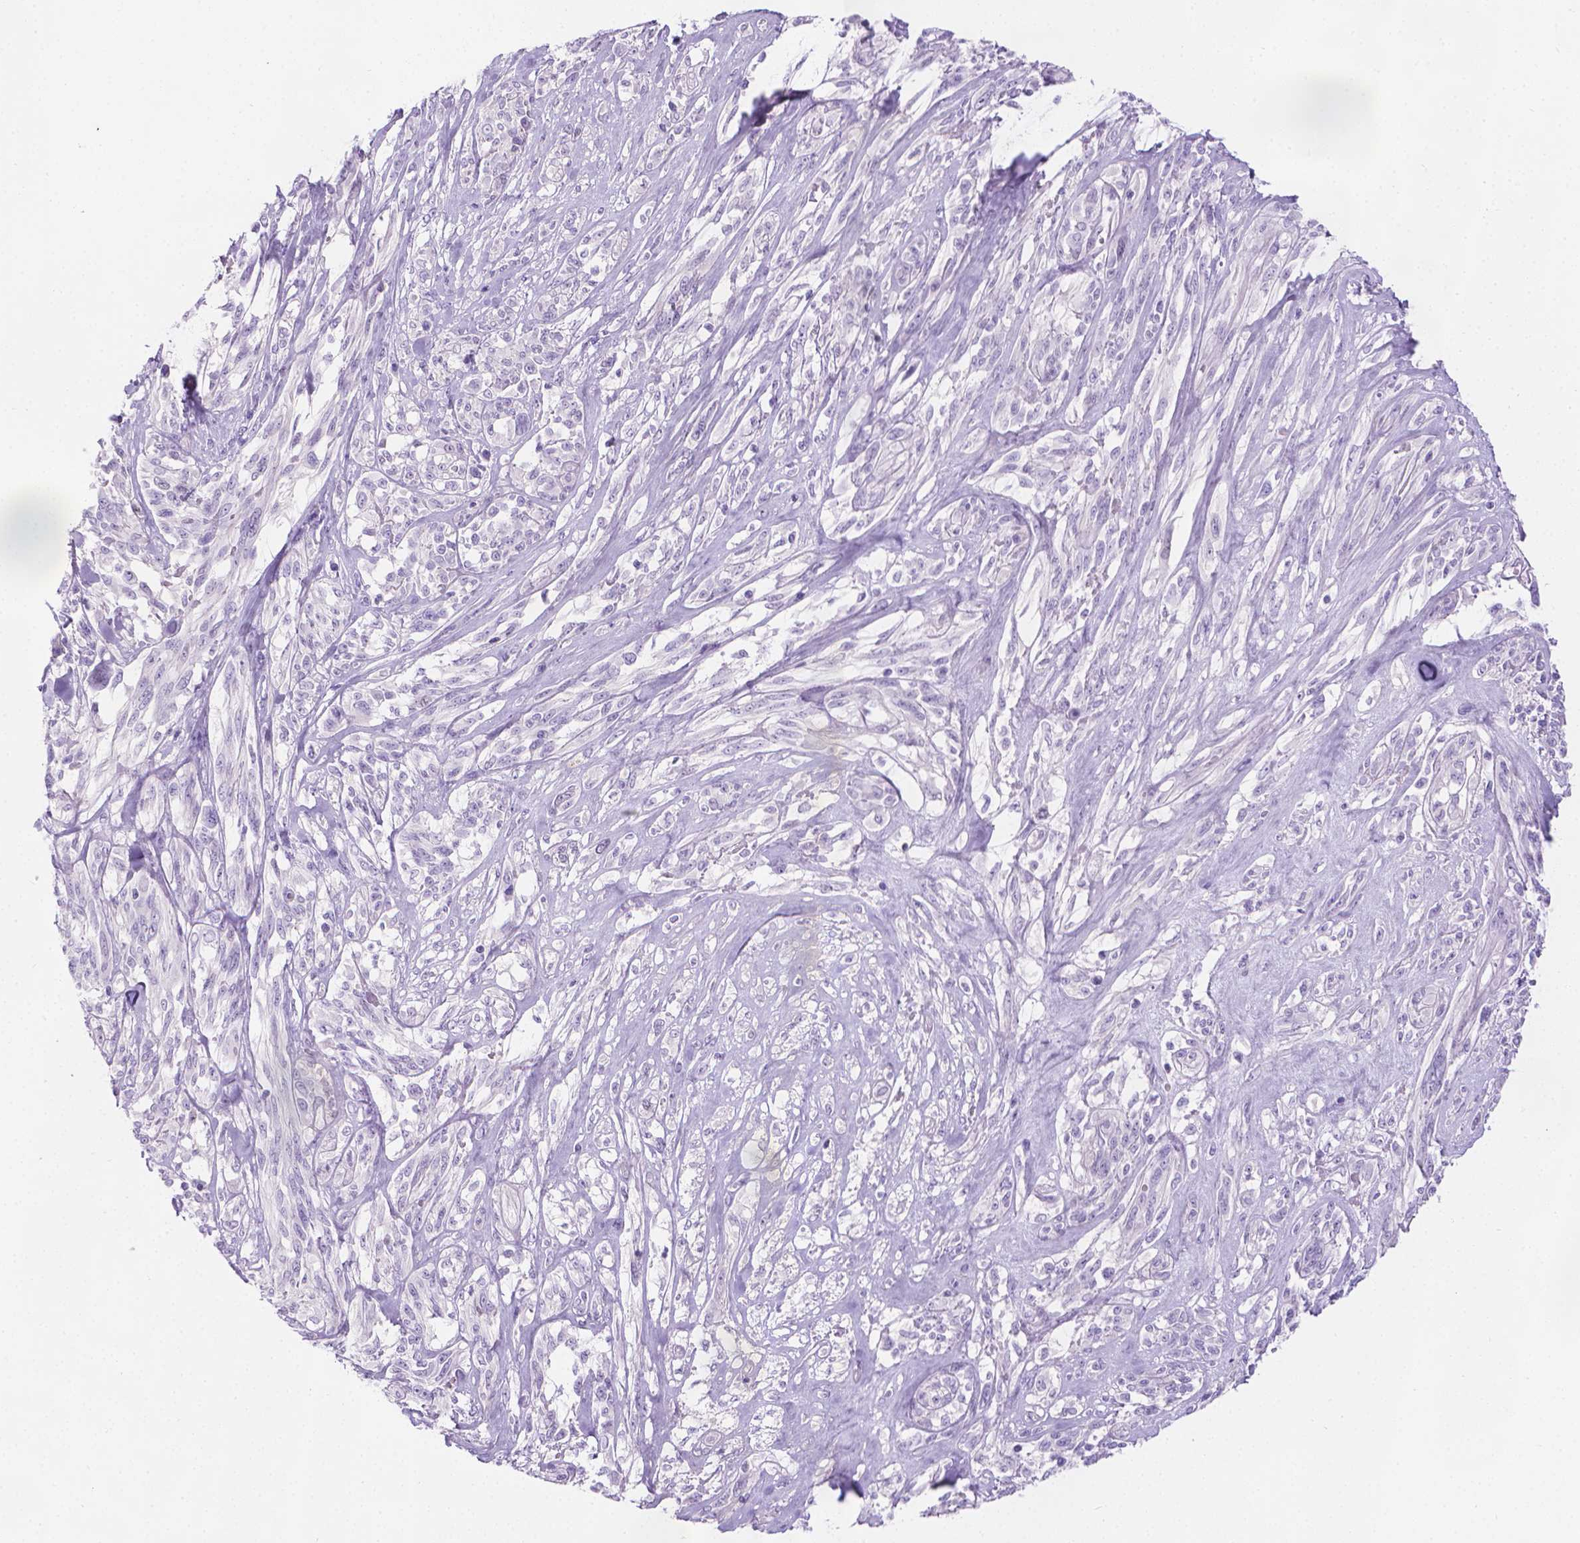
{"staining": {"intensity": "negative", "quantity": "none", "location": "none"}, "tissue": "melanoma", "cell_type": "Tumor cells", "image_type": "cancer", "snomed": [{"axis": "morphology", "description": "Malignant melanoma, NOS"}, {"axis": "topography", "description": "Skin"}], "caption": "A high-resolution photomicrograph shows immunohistochemistry staining of malignant melanoma, which exhibits no significant staining in tumor cells.", "gene": "SPAG6", "patient": {"sex": "female", "age": 91}}